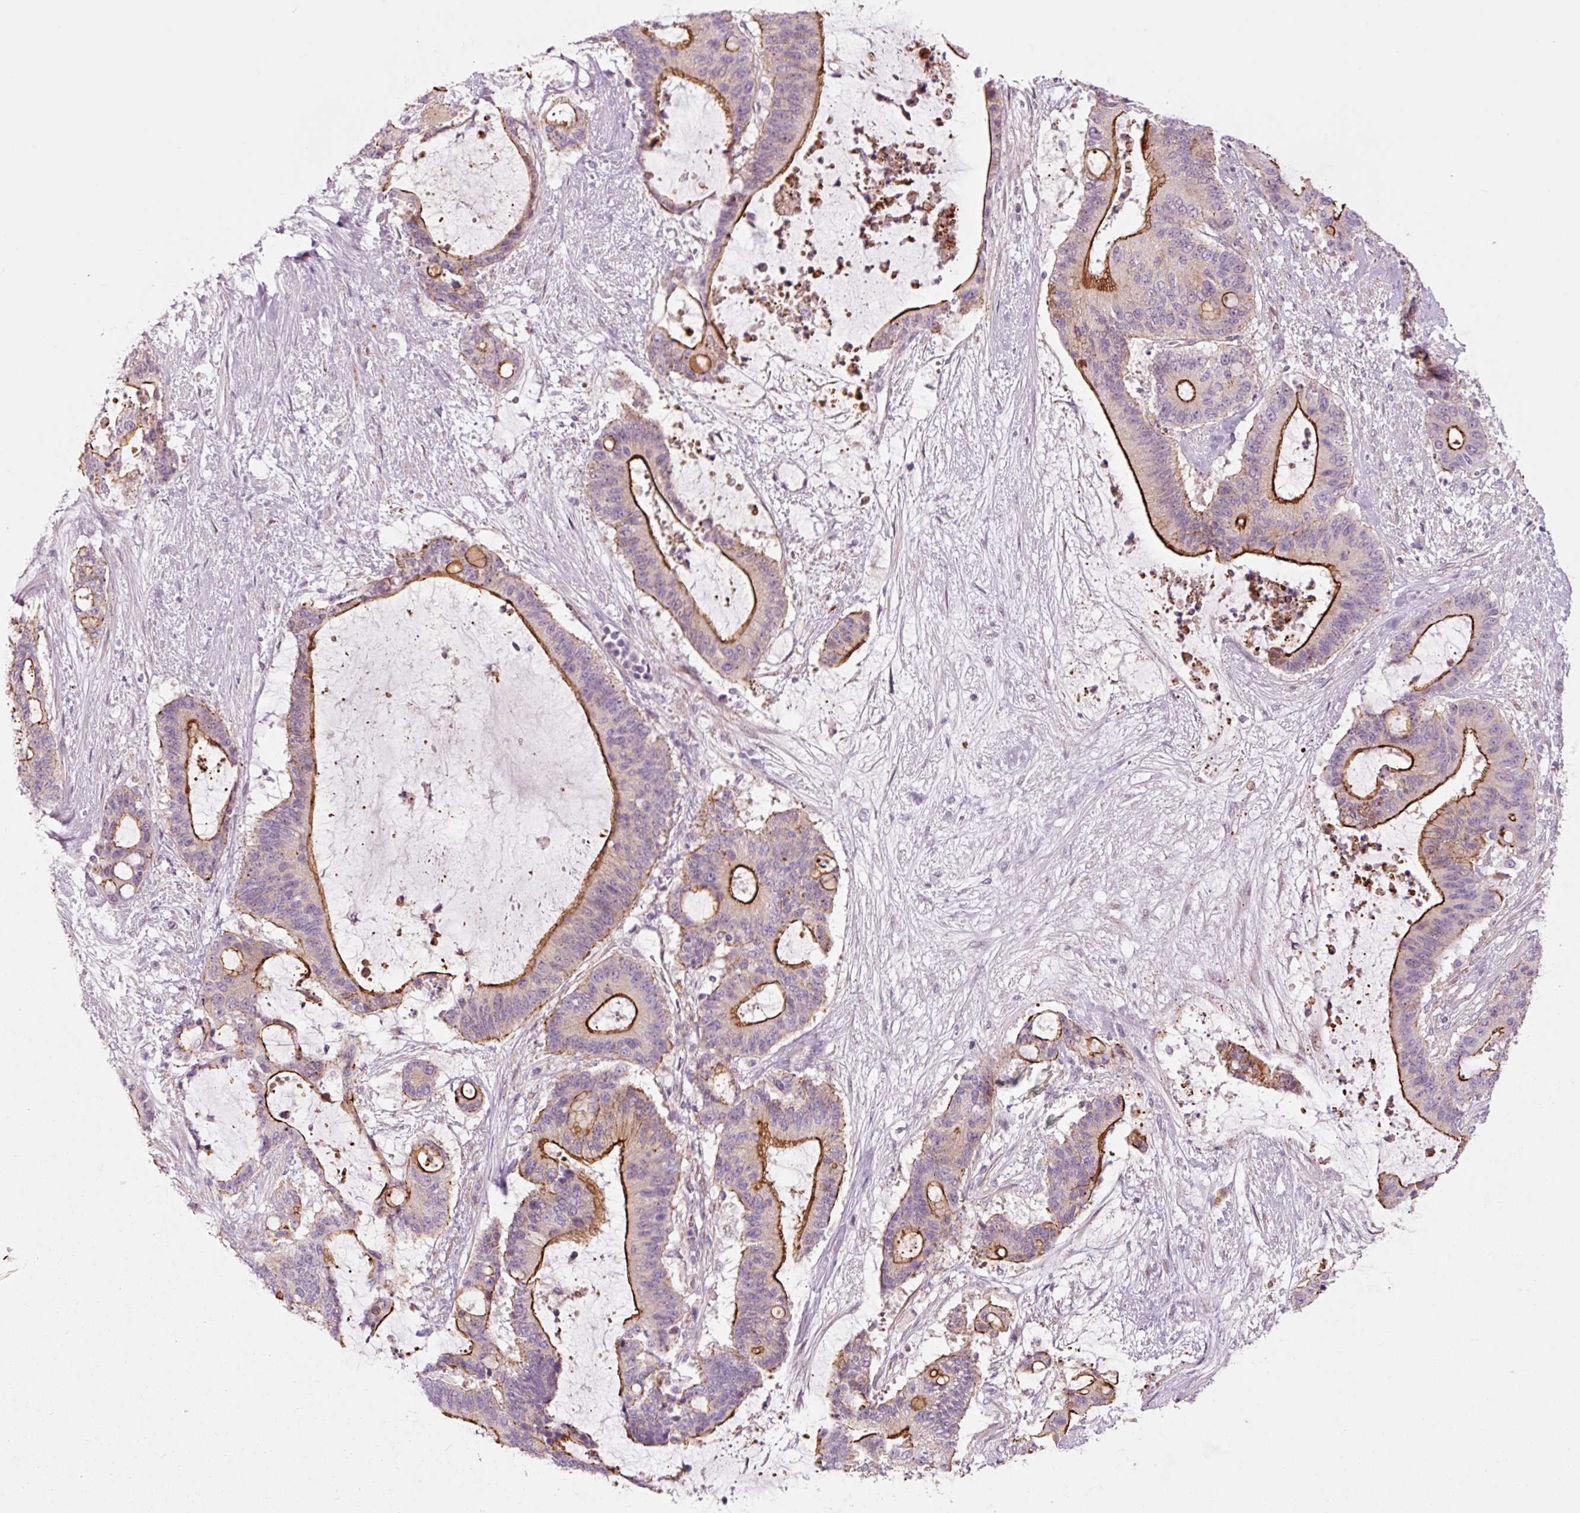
{"staining": {"intensity": "strong", "quantity": "25%-75%", "location": "cytoplasmic/membranous"}, "tissue": "liver cancer", "cell_type": "Tumor cells", "image_type": "cancer", "snomed": [{"axis": "morphology", "description": "Normal tissue, NOS"}, {"axis": "morphology", "description": "Cholangiocarcinoma"}, {"axis": "topography", "description": "Liver"}, {"axis": "topography", "description": "Peripheral nerve tissue"}], "caption": "Protein expression analysis of cholangiocarcinoma (liver) displays strong cytoplasmic/membranous staining in approximately 25%-75% of tumor cells.", "gene": "DAPP1", "patient": {"sex": "female", "age": 73}}